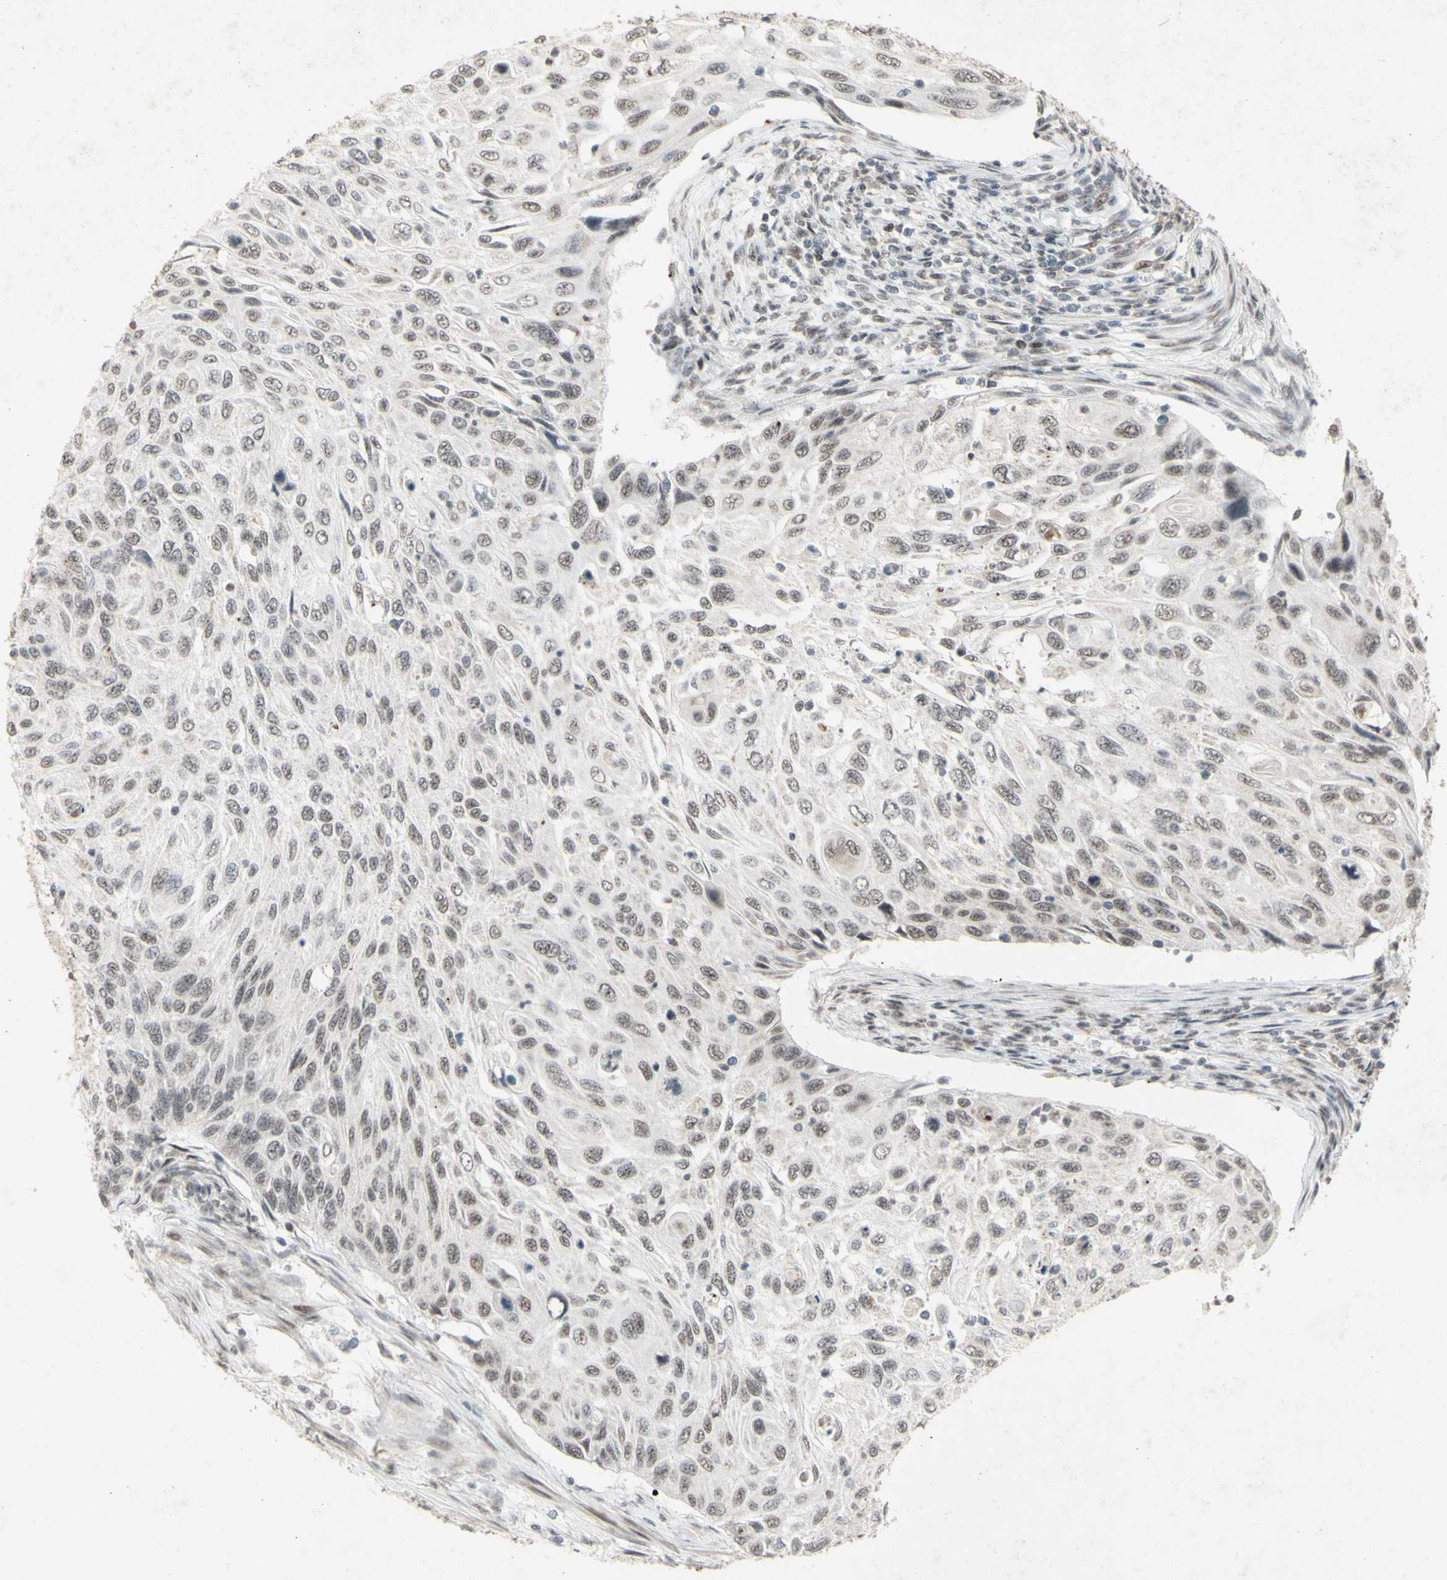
{"staining": {"intensity": "weak", "quantity": "25%-75%", "location": "nuclear"}, "tissue": "cervical cancer", "cell_type": "Tumor cells", "image_type": "cancer", "snomed": [{"axis": "morphology", "description": "Squamous cell carcinoma, NOS"}, {"axis": "topography", "description": "Cervix"}], "caption": "Human cervical cancer (squamous cell carcinoma) stained with a protein marker reveals weak staining in tumor cells.", "gene": "CENPB", "patient": {"sex": "female", "age": 70}}